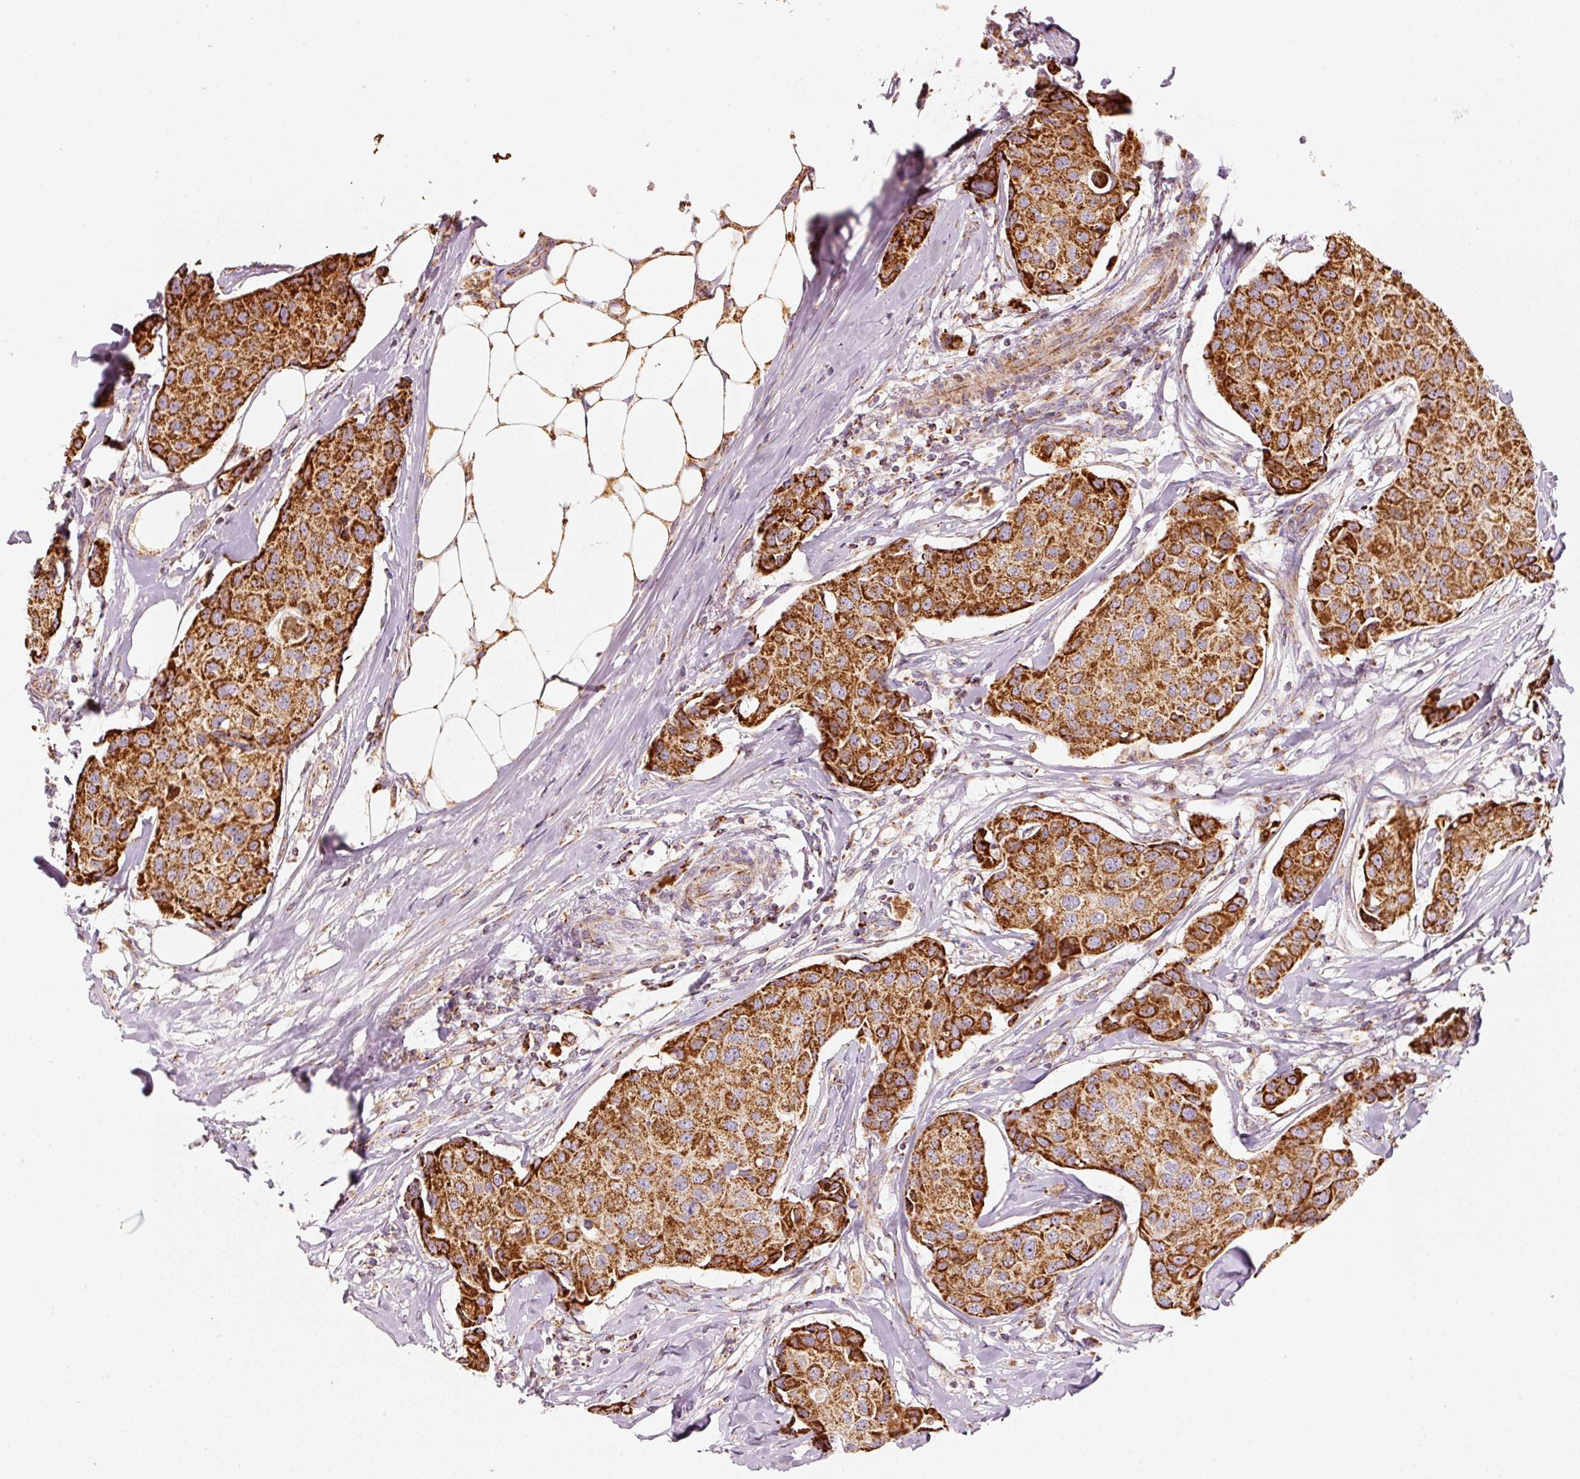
{"staining": {"intensity": "strong", "quantity": ">75%", "location": "cytoplasmic/membranous"}, "tissue": "breast cancer", "cell_type": "Tumor cells", "image_type": "cancer", "snomed": [{"axis": "morphology", "description": "Duct carcinoma"}, {"axis": "topography", "description": "Breast"}], "caption": "Immunohistochemical staining of breast cancer (invasive ductal carcinoma) reveals strong cytoplasmic/membranous protein expression in approximately >75% of tumor cells.", "gene": "C17orf98", "patient": {"sex": "female", "age": 80}}